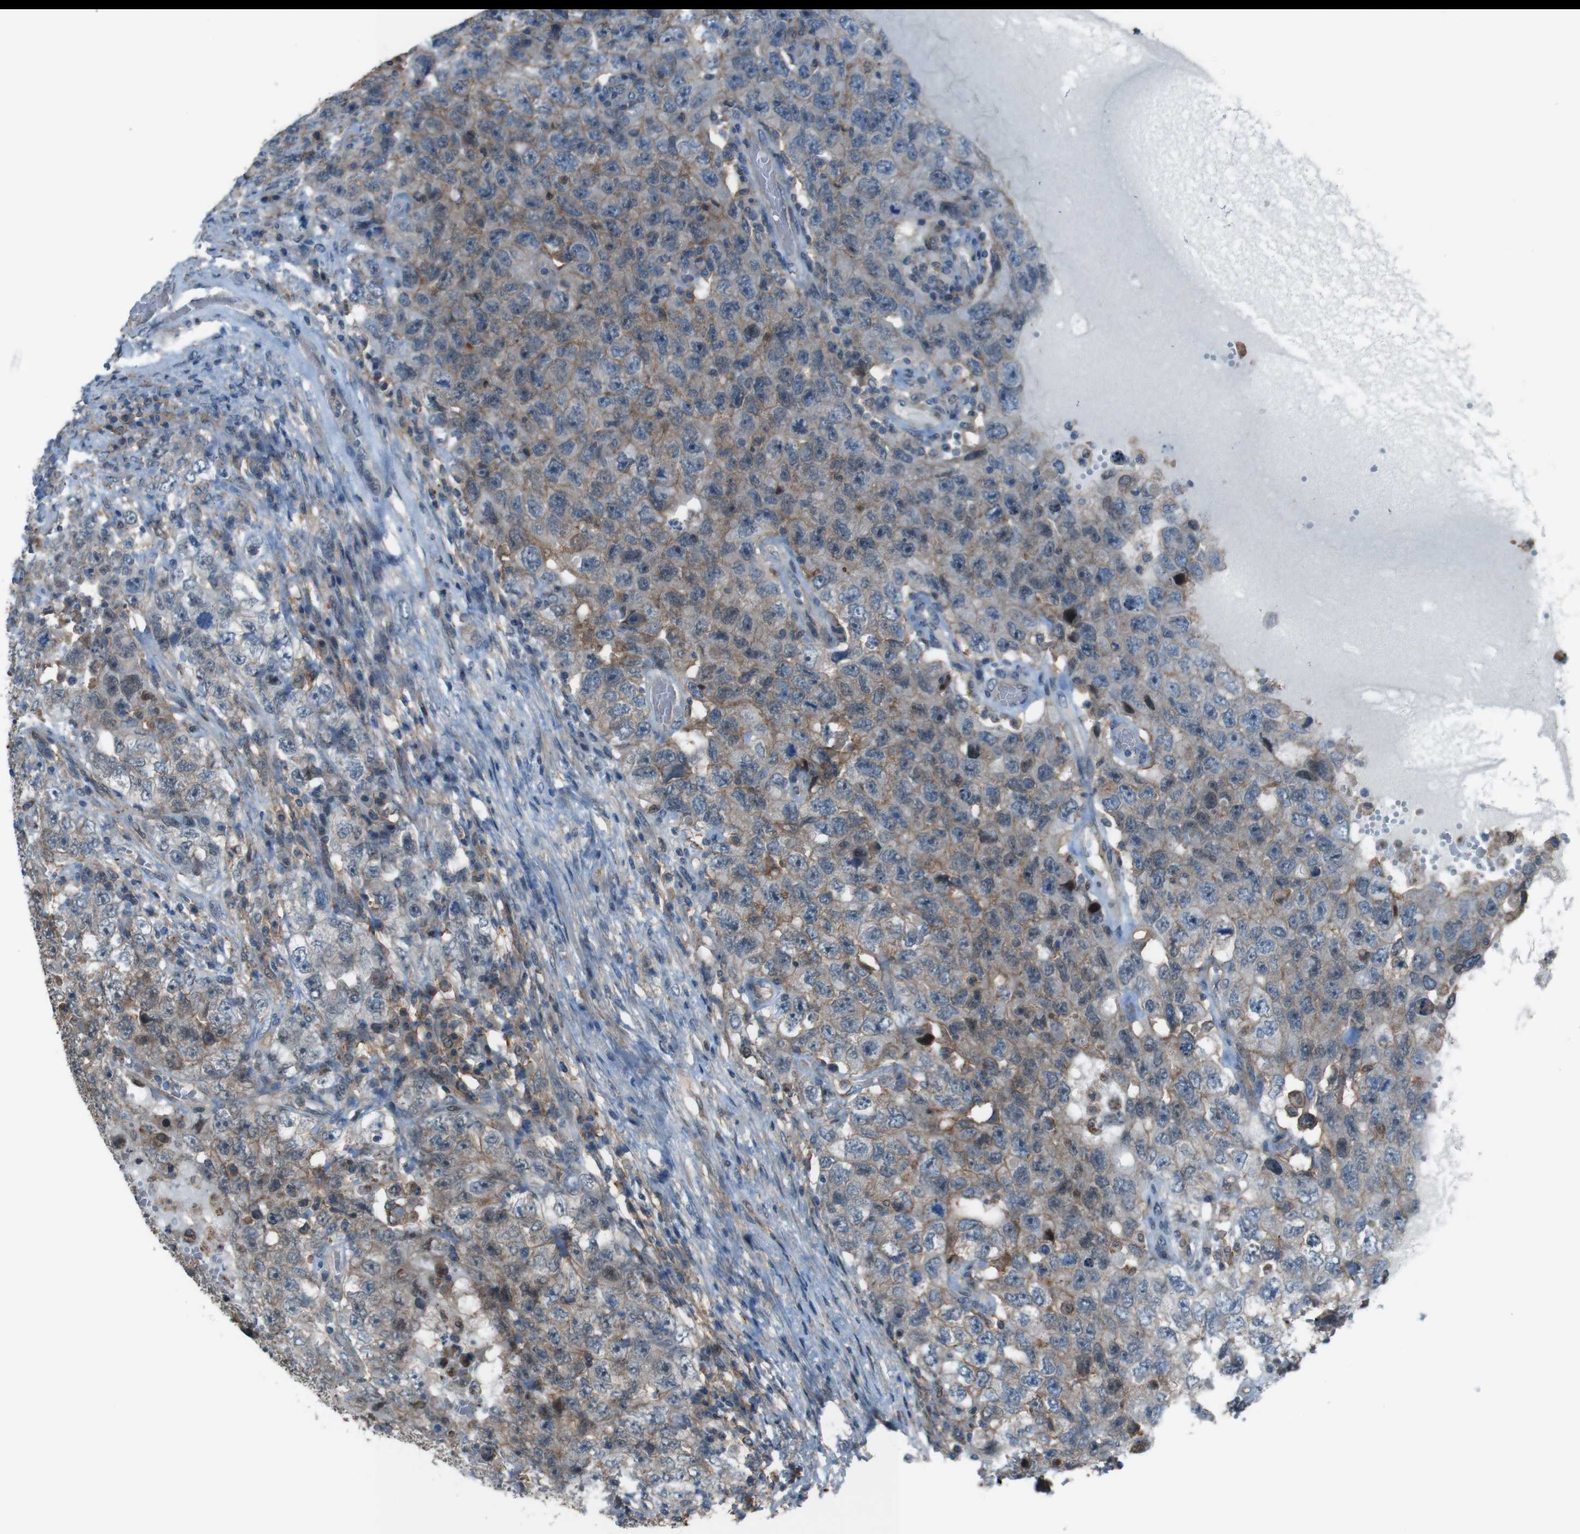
{"staining": {"intensity": "weak", "quantity": ">75%", "location": "cytoplasmic/membranous"}, "tissue": "testis cancer", "cell_type": "Tumor cells", "image_type": "cancer", "snomed": [{"axis": "morphology", "description": "Carcinoma, Embryonal, NOS"}, {"axis": "topography", "description": "Testis"}], "caption": "IHC (DAB (3,3'-diaminobenzidine)) staining of human embryonal carcinoma (testis) displays weak cytoplasmic/membranous protein expression in about >75% of tumor cells. The staining was performed using DAB (3,3'-diaminobenzidine) to visualize the protein expression in brown, while the nuclei were stained in blue with hematoxylin (Magnification: 20x).", "gene": "ATP2B1", "patient": {"sex": "male", "age": 26}}